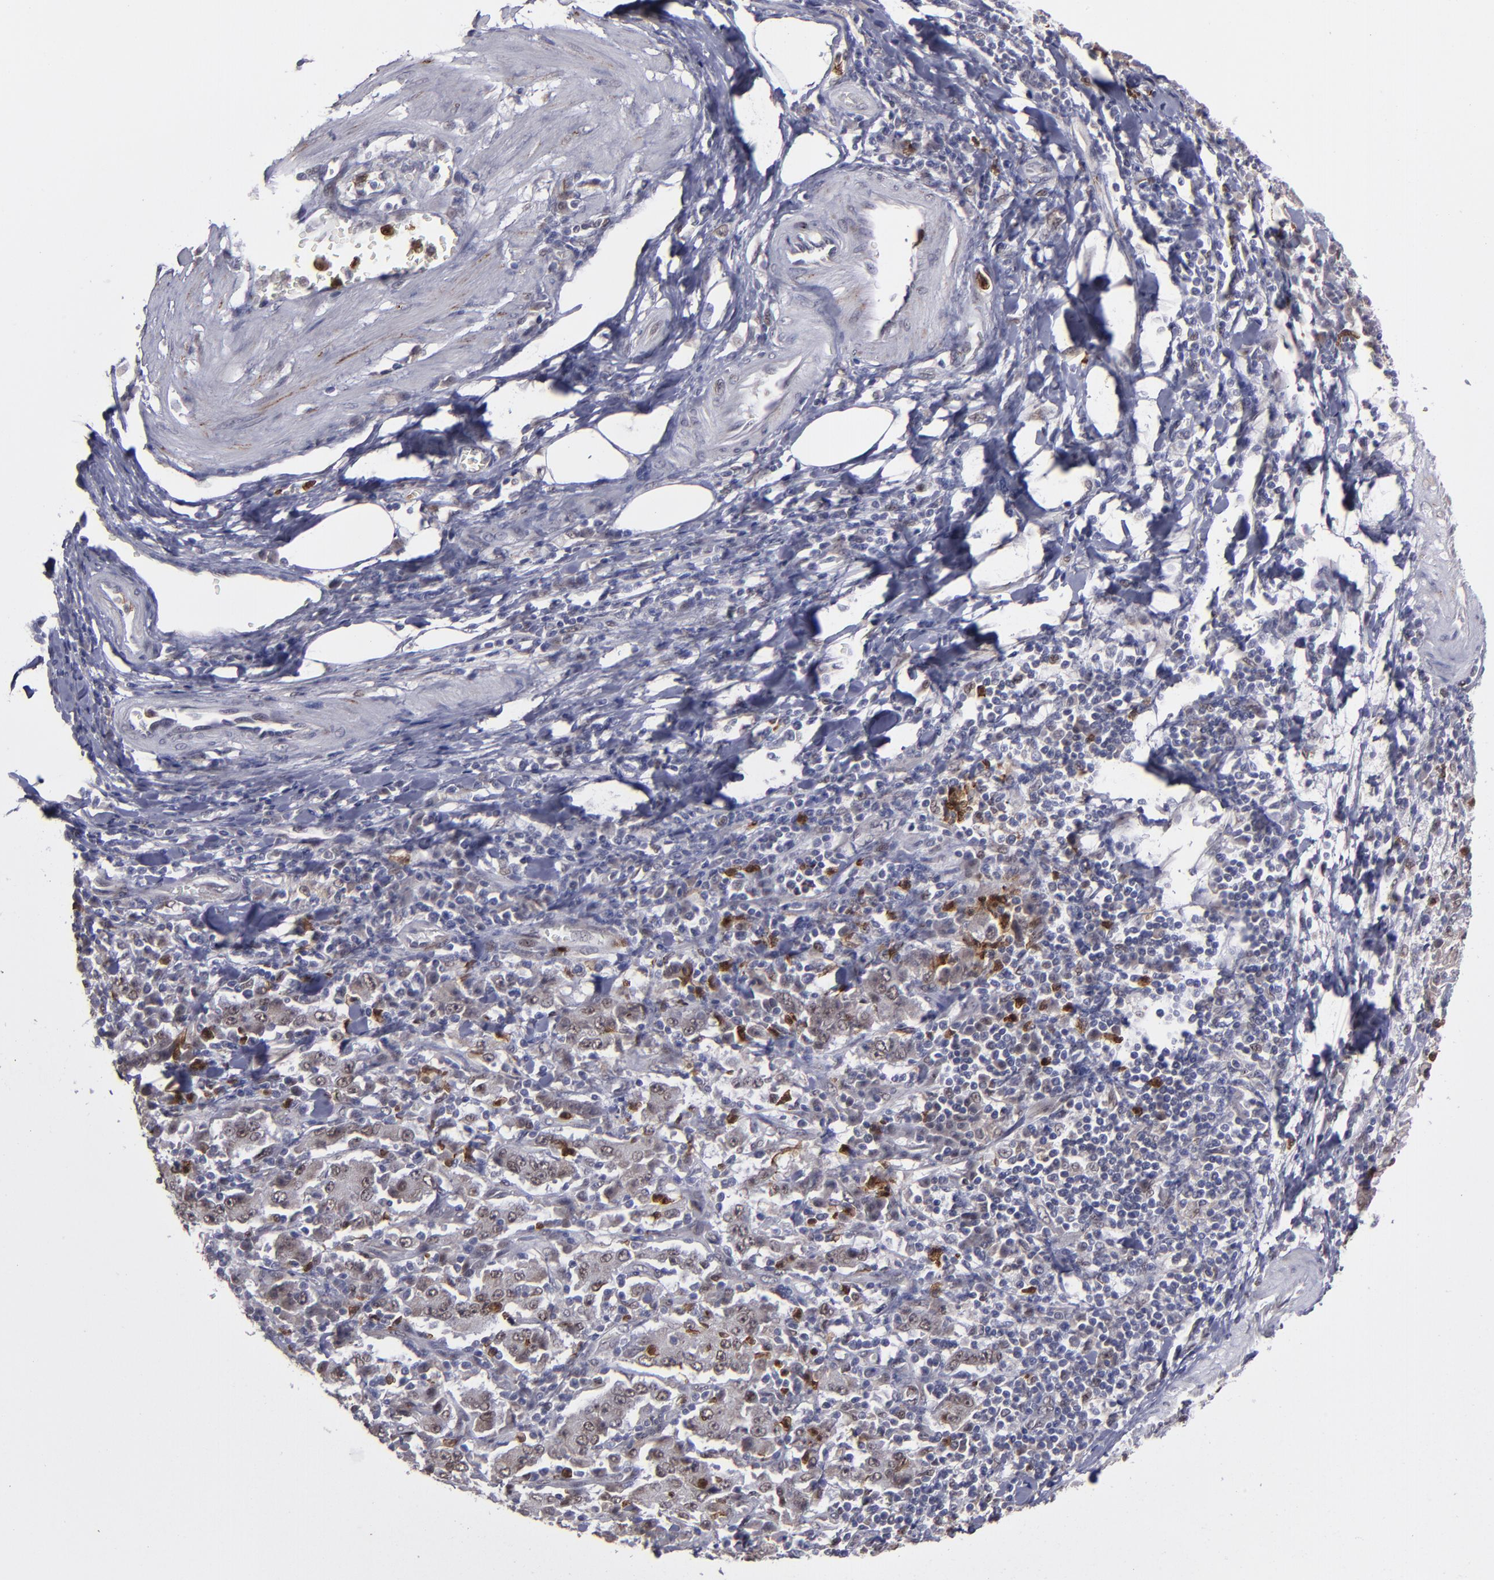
{"staining": {"intensity": "negative", "quantity": "none", "location": "none"}, "tissue": "stomach cancer", "cell_type": "Tumor cells", "image_type": "cancer", "snomed": [{"axis": "morphology", "description": "Normal tissue, NOS"}, {"axis": "morphology", "description": "Adenocarcinoma, NOS"}, {"axis": "topography", "description": "Stomach, upper"}, {"axis": "topography", "description": "Stomach"}], "caption": "Immunohistochemistry (IHC) image of neoplastic tissue: human stomach cancer (adenocarcinoma) stained with DAB displays no significant protein staining in tumor cells. (DAB (3,3'-diaminobenzidine) immunohistochemistry (IHC), high magnification).", "gene": "RREB1", "patient": {"sex": "male", "age": 59}}